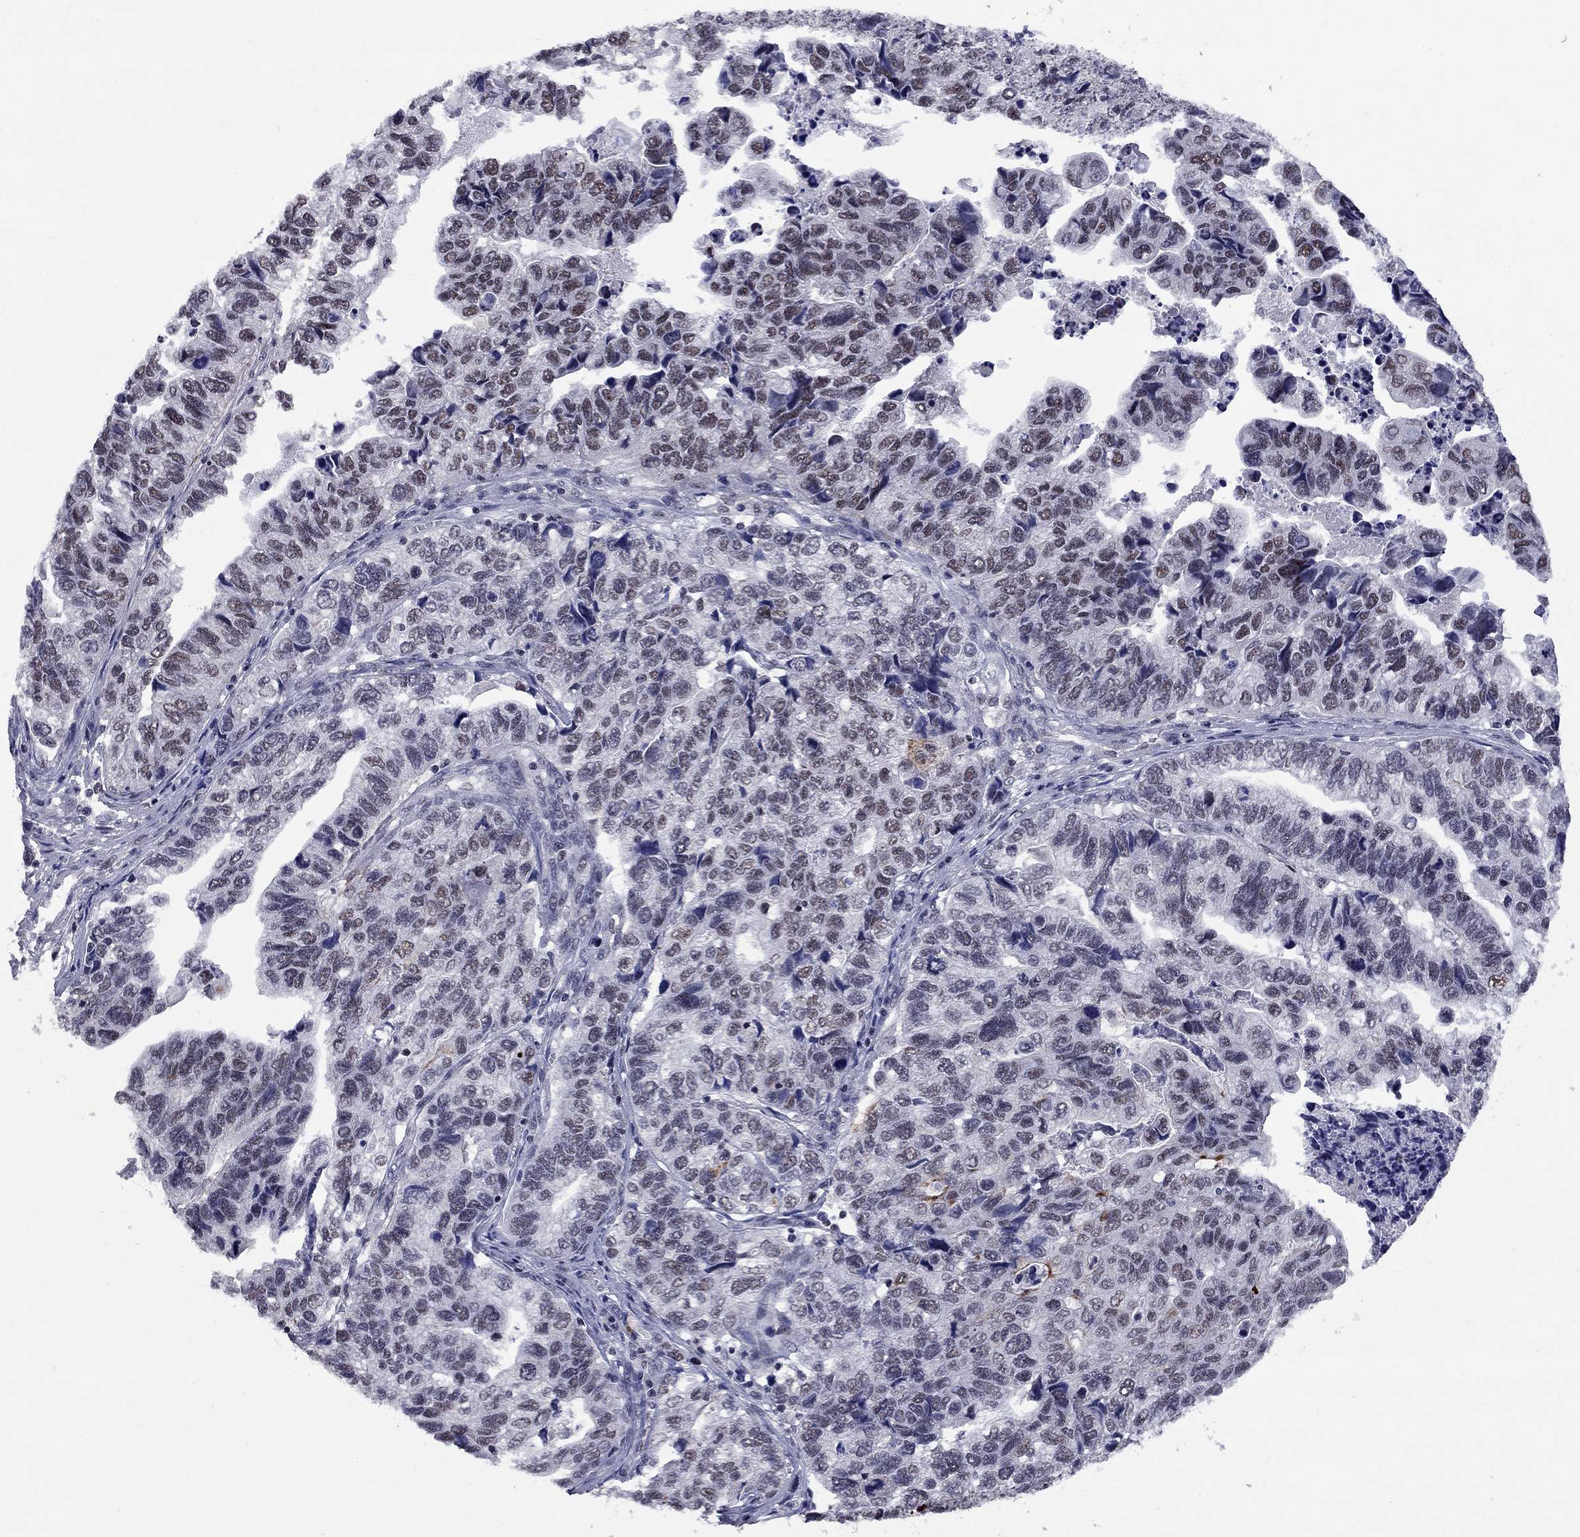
{"staining": {"intensity": "weak", "quantity": "25%-75%", "location": "nuclear"}, "tissue": "stomach cancer", "cell_type": "Tumor cells", "image_type": "cancer", "snomed": [{"axis": "morphology", "description": "Adenocarcinoma, NOS"}, {"axis": "topography", "description": "Stomach, upper"}], "caption": "There is low levels of weak nuclear expression in tumor cells of stomach cancer (adenocarcinoma), as demonstrated by immunohistochemical staining (brown color).", "gene": "TAF9", "patient": {"sex": "female", "age": 67}}